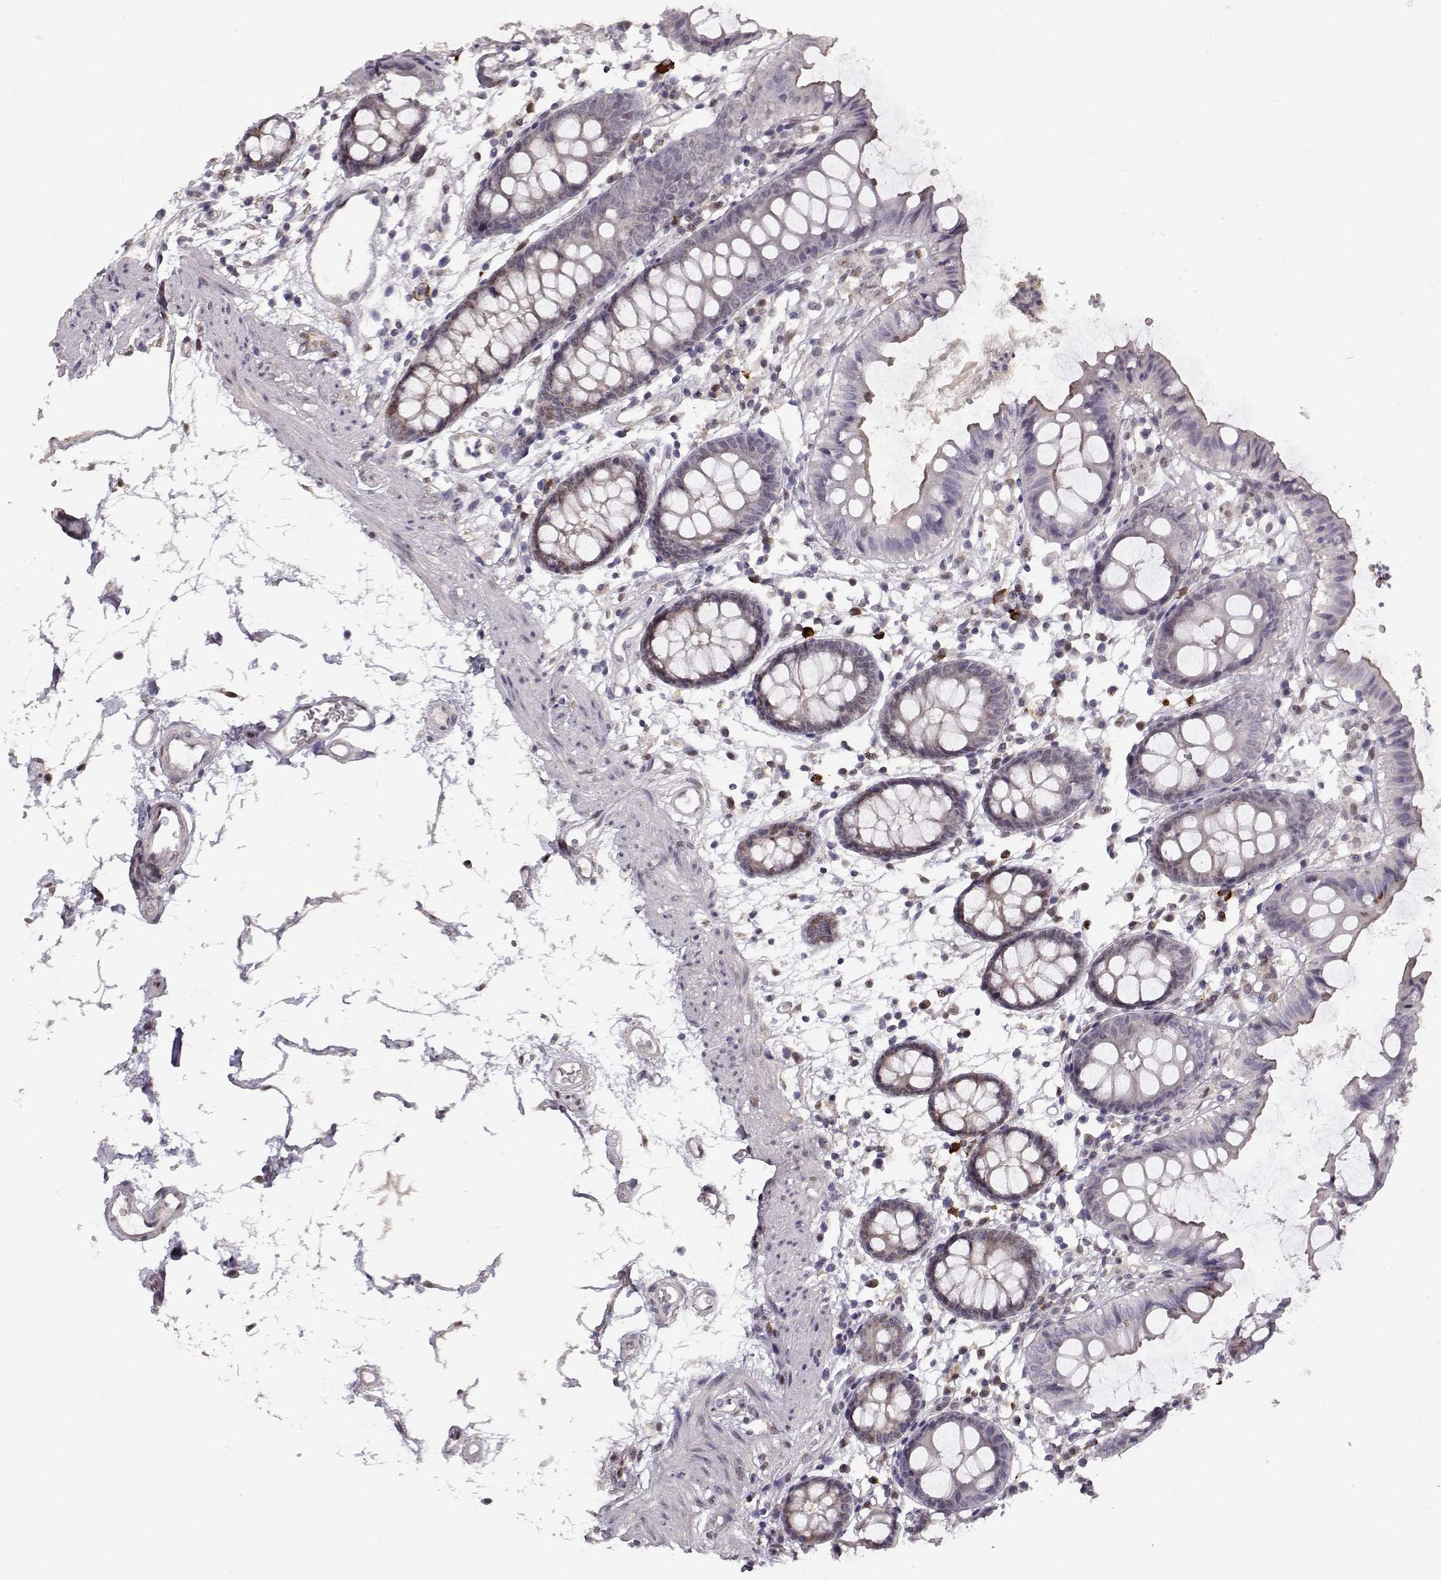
{"staining": {"intensity": "negative", "quantity": "none", "location": "none"}, "tissue": "colon", "cell_type": "Endothelial cells", "image_type": "normal", "snomed": [{"axis": "morphology", "description": "Normal tissue, NOS"}, {"axis": "topography", "description": "Colon"}], "caption": "Immunohistochemistry photomicrograph of unremarkable colon: colon stained with DAB exhibits no significant protein expression in endothelial cells. (DAB (3,3'-diaminobenzidine) immunohistochemistry visualized using brightfield microscopy, high magnification).", "gene": "CDK4", "patient": {"sex": "female", "age": 84}}